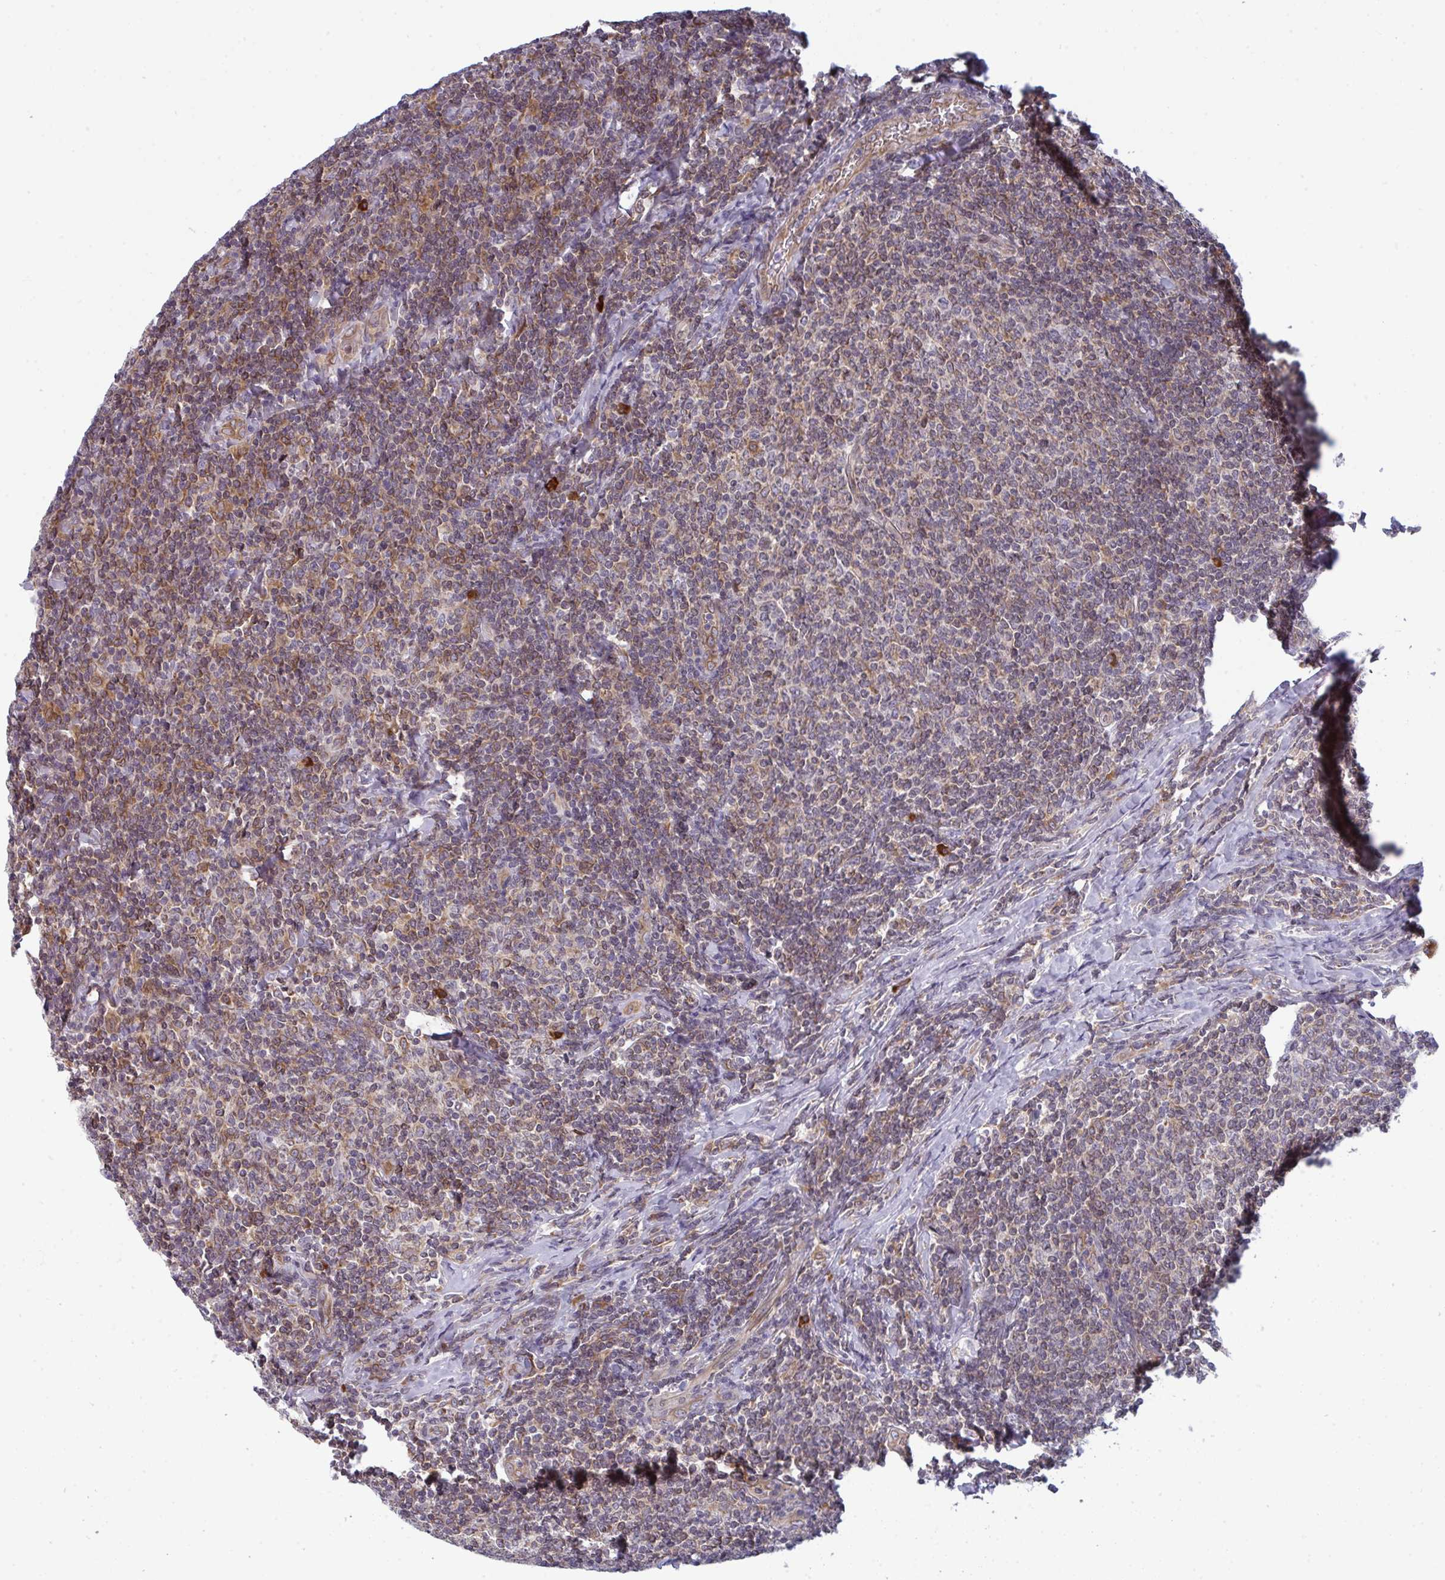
{"staining": {"intensity": "moderate", "quantity": "25%-75%", "location": "cytoplasmic/membranous"}, "tissue": "lymphoma", "cell_type": "Tumor cells", "image_type": "cancer", "snomed": [{"axis": "morphology", "description": "Malignant lymphoma, non-Hodgkin's type, Low grade"}, {"axis": "topography", "description": "Lymph node"}], "caption": "Protein staining of lymphoma tissue displays moderate cytoplasmic/membranous staining in approximately 25%-75% of tumor cells. (Stains: DAB (3,3'-diaminobenzidine) in brown, nuclei in blue, Microscopy: brightfield microscopy at high magnification).", "gene": "LYSMD4", "patient": {"sex": "male", "age": 52}}